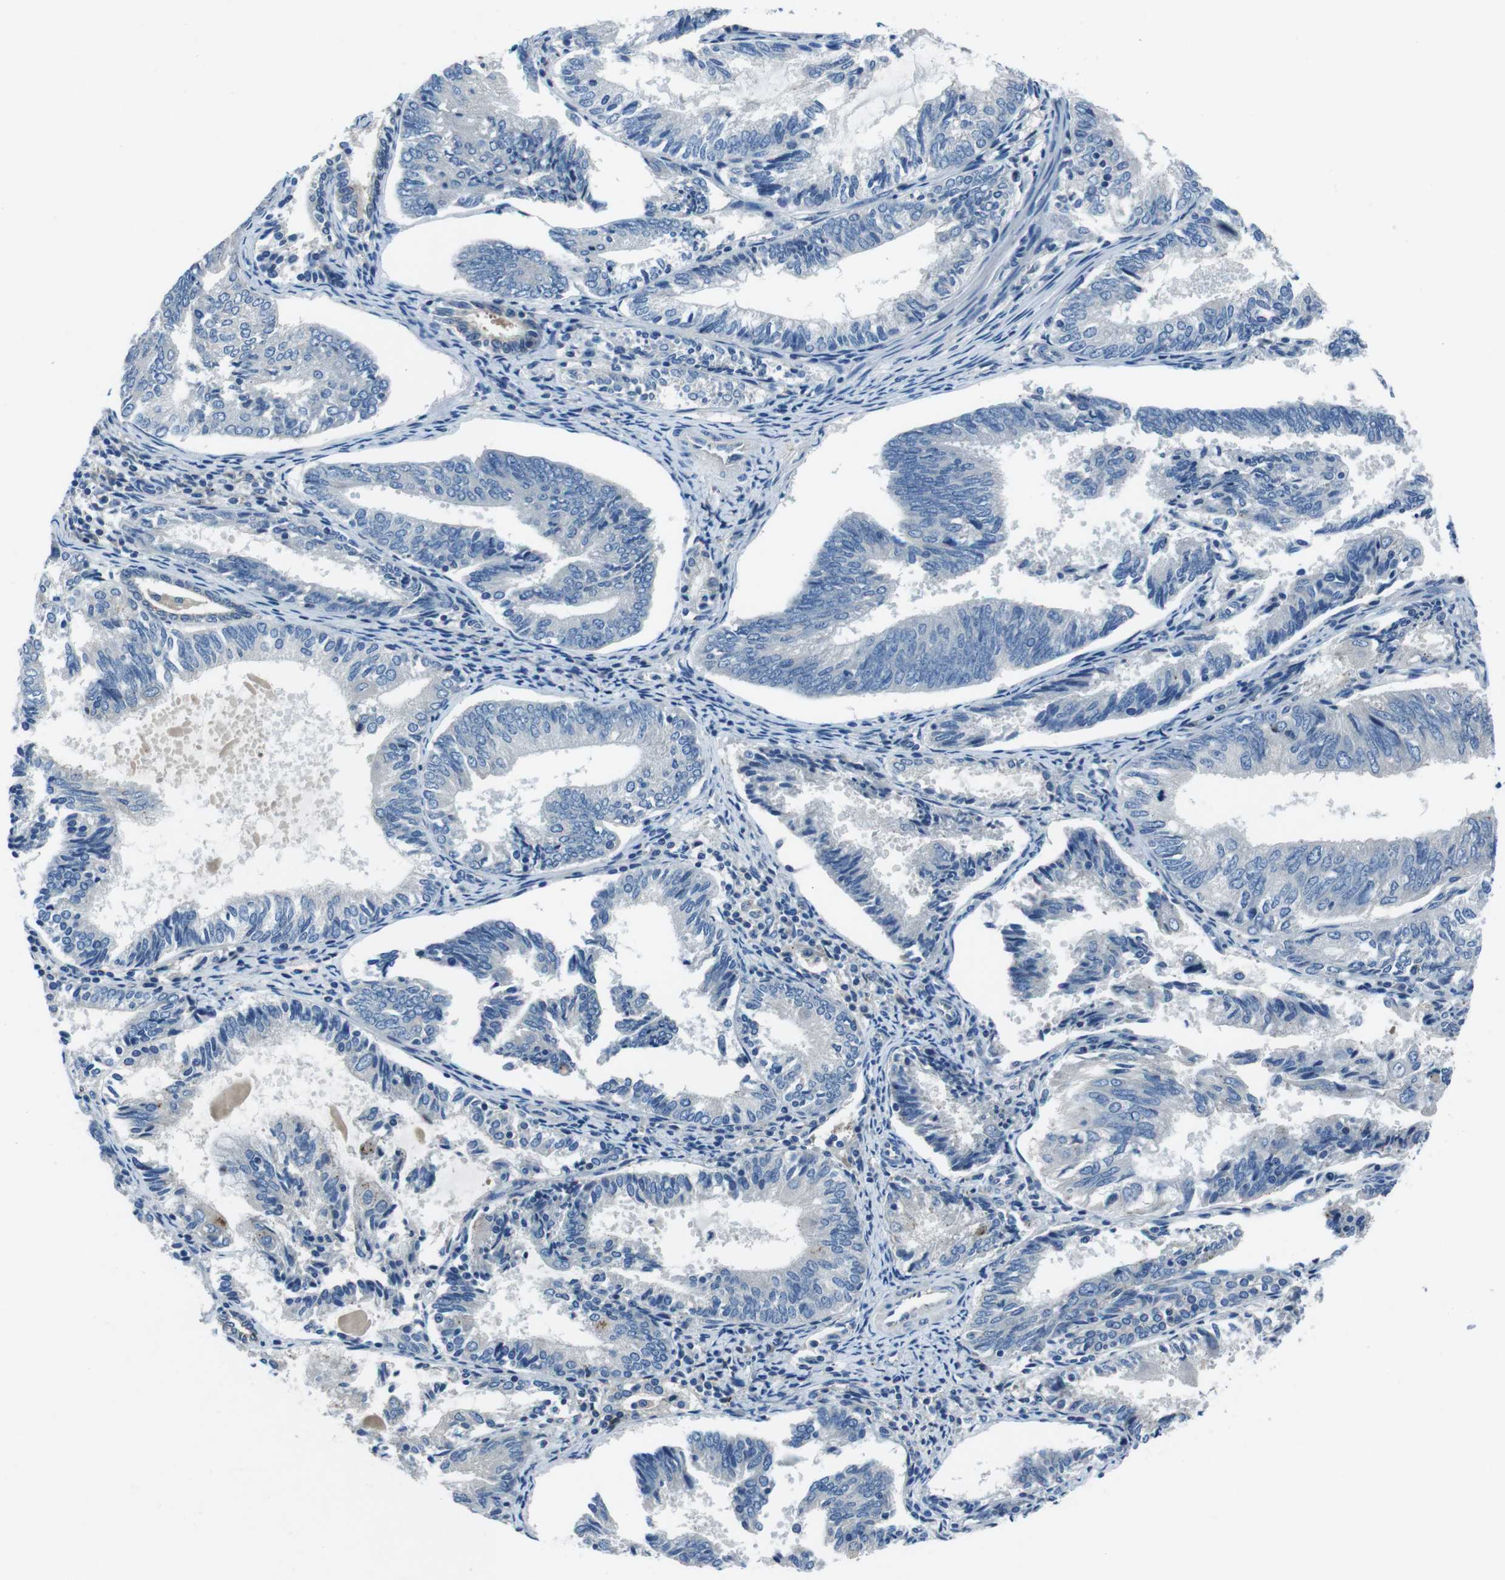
{"staining": {"intensity": "negative", "quantity": "none", "location": "none"}, "tissue": "endometrial cancer", "cell_type": "Tumor cells", "image_type": "cancer", "snomed": [{"axis": "morphology", "description": "Adenocarcinoma, NOS"}, {"axis": "topography", "description": "Endometrium"}], "caption": "IHC photomicrograph of adenocarcinoma (endometrial) stained for a protein (brown), which exhibits no positivity in tumor cells.", "gene": "TULP3", "patient": {"sex": "female", "age": 81}}